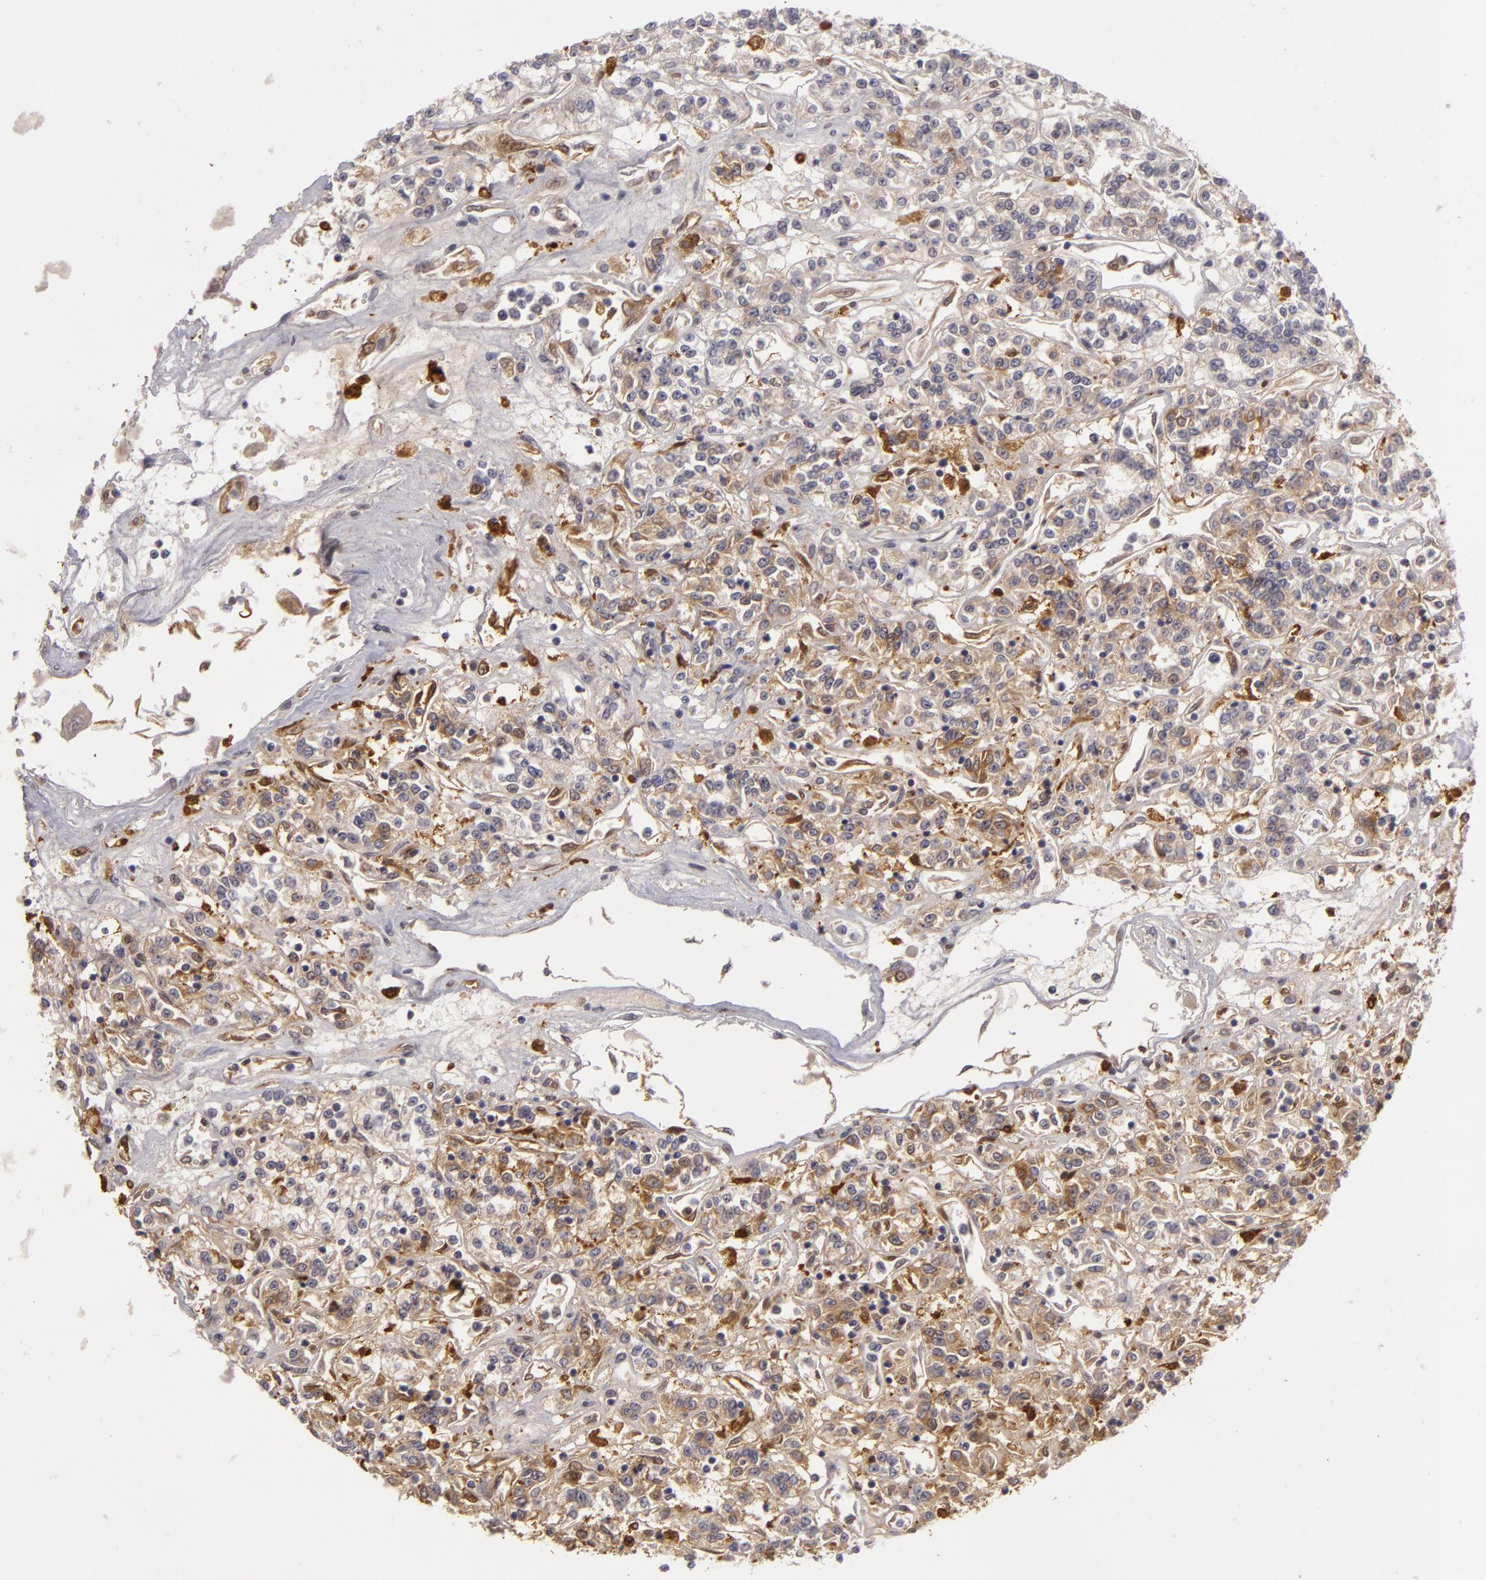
{"staining": {"intensity": "negative", "quantity": "none", "location": "none"}, "tissue": "renal cancer", "cell_type": "Tumor cells", "image_type": "cancer", "snomed": [{"axis": "morphology", "description": "Adenocarcinoma, NOS"}, {"axis": "topography", "description": "Kidney"}], "caption": "An immunohistochemistry histopathology image of renal cancer is shown. There is no staining in tumor cells of renal cancer.", "gene": "ZNF229", "patient": {"sex": "female", "age": 76}}